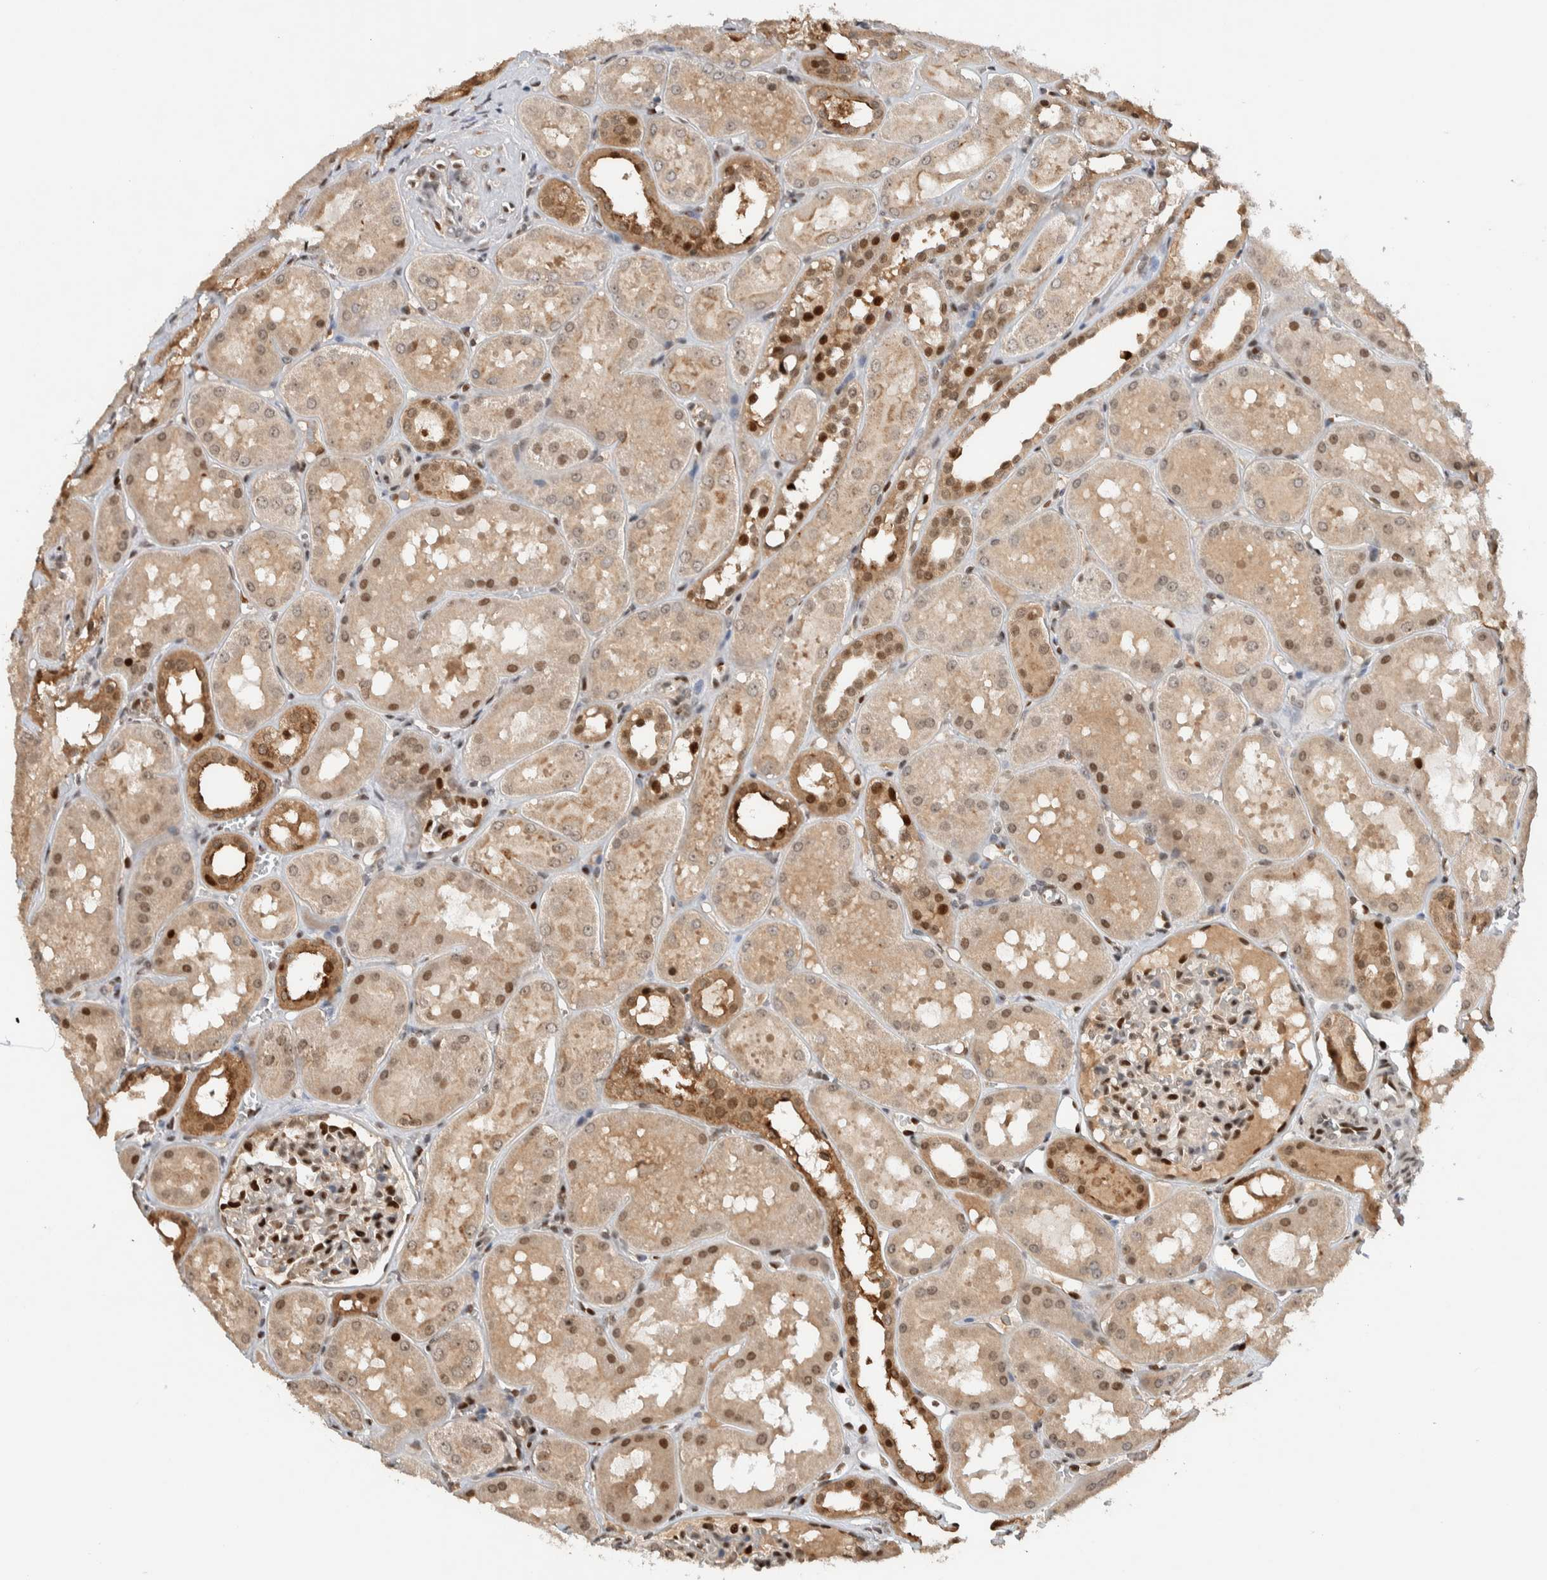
{"staining": {"intensity": "moderate", "quantity": "<25%", "location": "nuclear"}, "tissue": "kidney", "cell_type": "Cells in glomeruli", "image_type": "normal", "snomed": [{"axis": "morphology", "description": "Normal tissue, NOS"}, {"axis": "topography", "description": "Kidney"}, {"axis": "topography", "description": "Urinary bladder"}], "caption": "IHC (DAB) staining of normal human kidney reveals moderate nuclear protein positivity in about <25% of cells in glomeruli.", "gene": "ZNF521", "patient": {"sex": "male", "age": 16}}